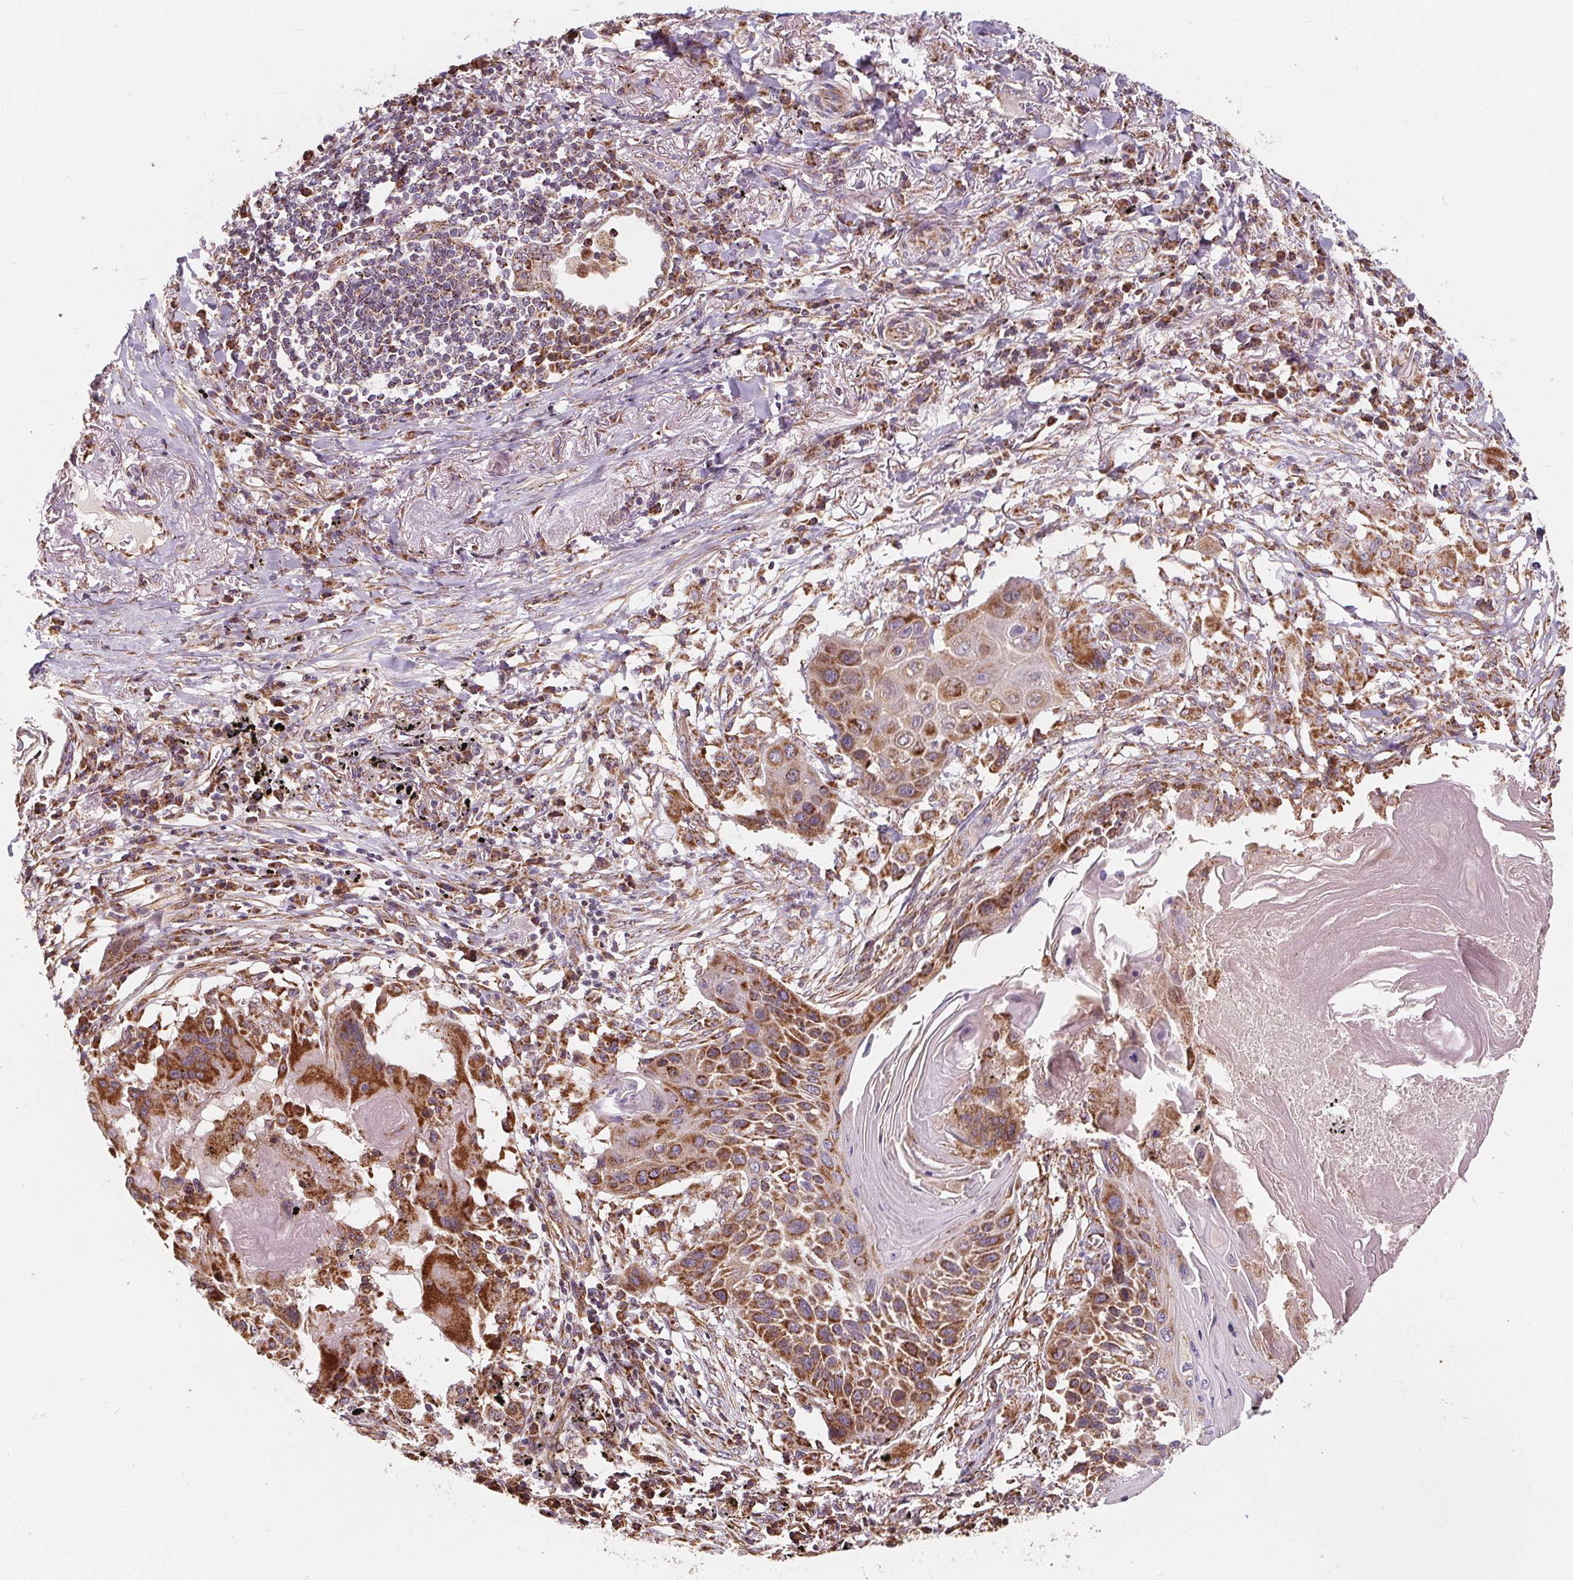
{"staining": {"intensity": "strong", "quantity": "25%-75%", "location": "cytoplasmic/membranous"}, "tissue": "lung cancer", "cell_type": "Tumor cells", "image_type": "cancer", "snomed": [{"axis": "morphology", "description": "Squamous cell carcinoma, NOS"}, {"axis": "topography", "description": "Lung"}], "caption": "Protein positivity by immunohistochemistry shows strong cytoplasmic/membranous expression in approximately 25%-75% of tumor cells in lung cancer (squamous cell carcinoma).", "gene": "PLSCR3", "patient": {"sex": "male", "age": 78}}